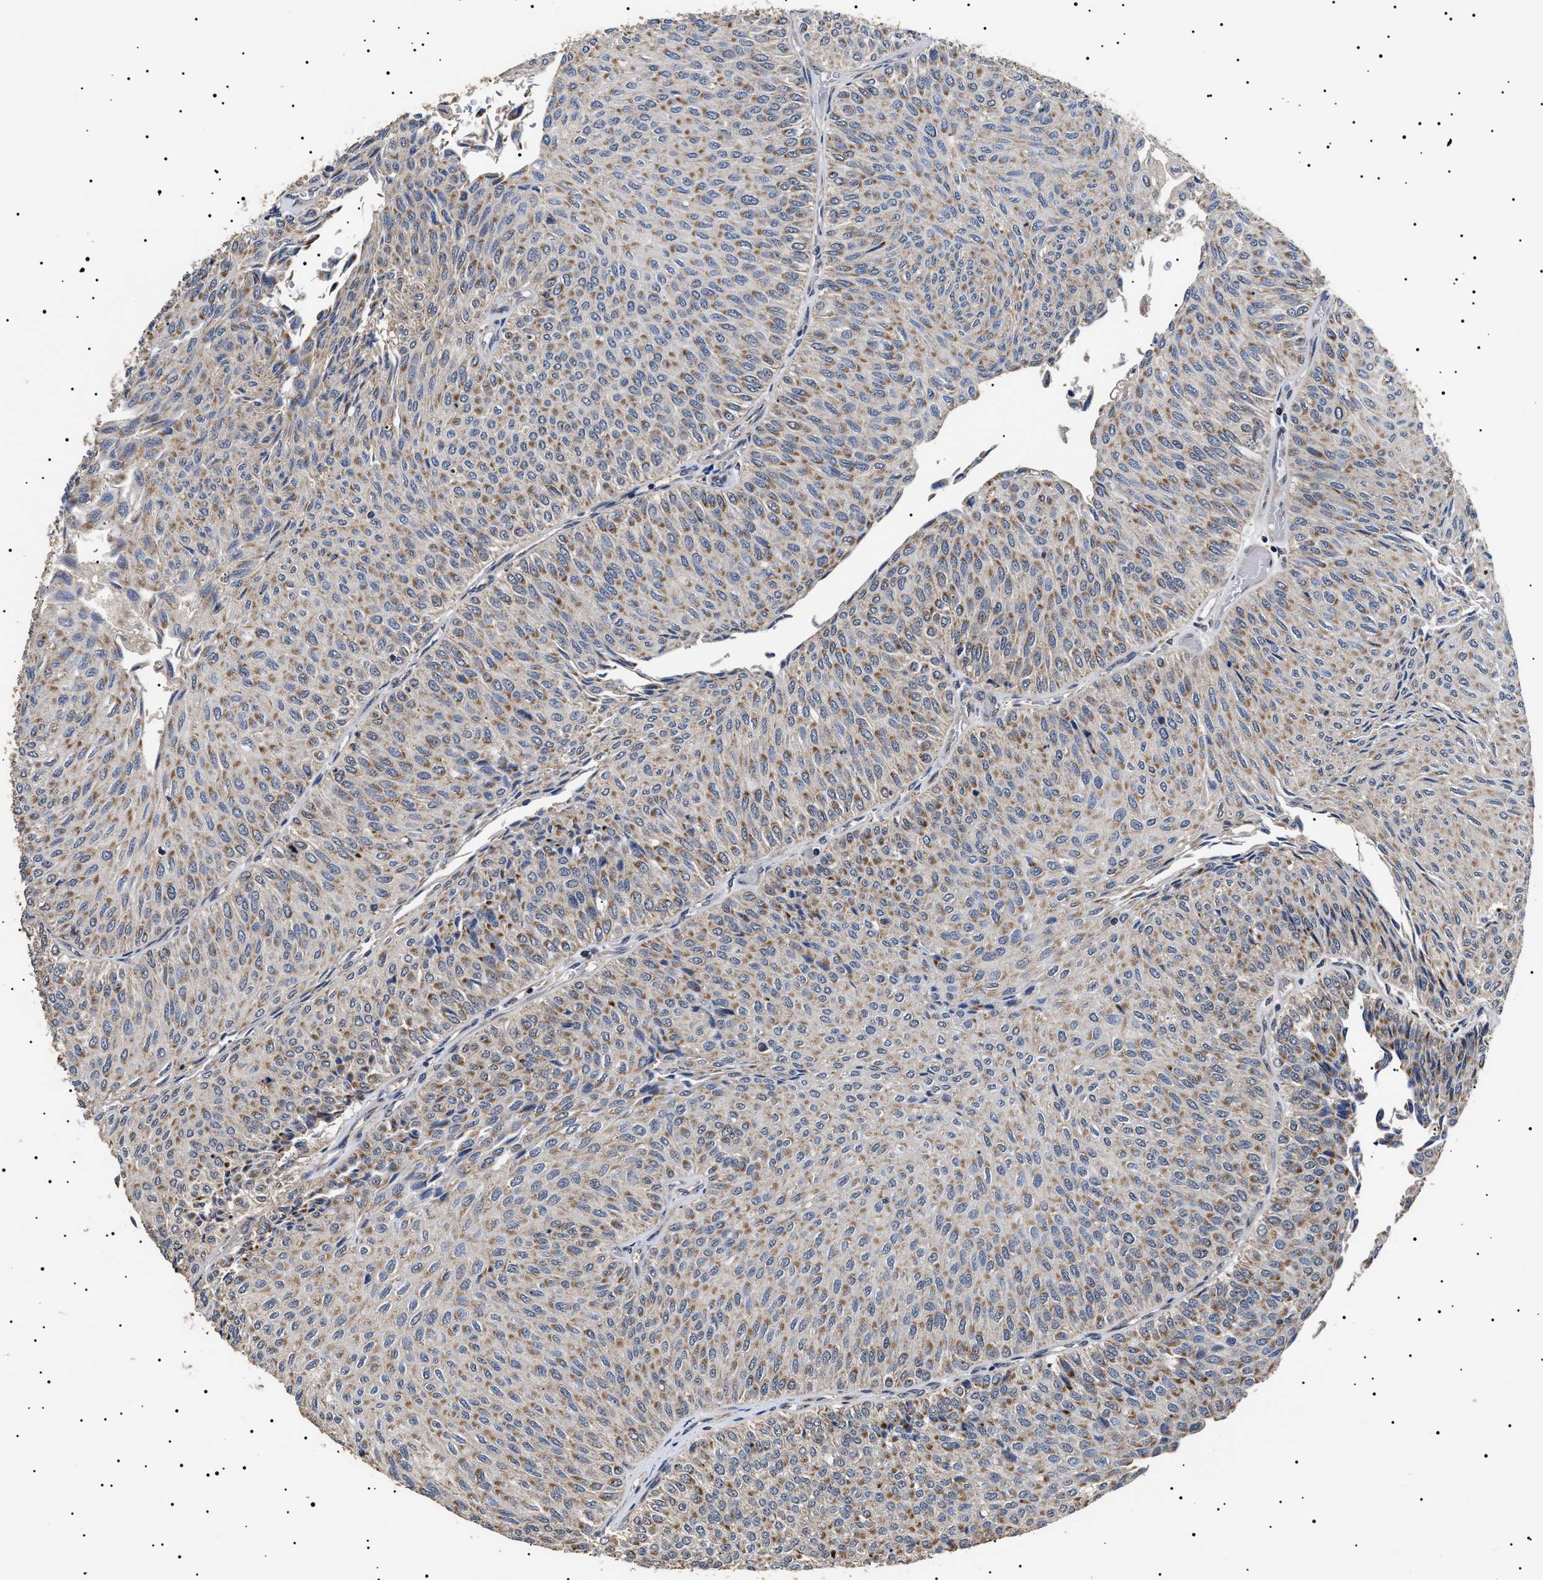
{"staining": {"intensity": "moderate", "quantity": ">75%", "location": "cytoplasmic/membranous"}, "tissue": "urothelial cancer", "cell_type": "Tumor cells", "image_type": "cancer", "snomed": [{"axis": "morphology", "description": "Urothelial carcinoma, Low grade"}, {"axis": "topography", "description": "Urinary bladder"}], "caption": "Immunohistochemical staining of urothelial carcinoma (low-grade) displays moderate cytoplasmic/membranous protein staining in about >75% of tumor cells. (DAB (3,3'-diaminobenzidine) IHC, brown staining for protein, blue staining for nuclei).", "gene": "RAB34", "patient": {"sex": "male", "age": 78}}